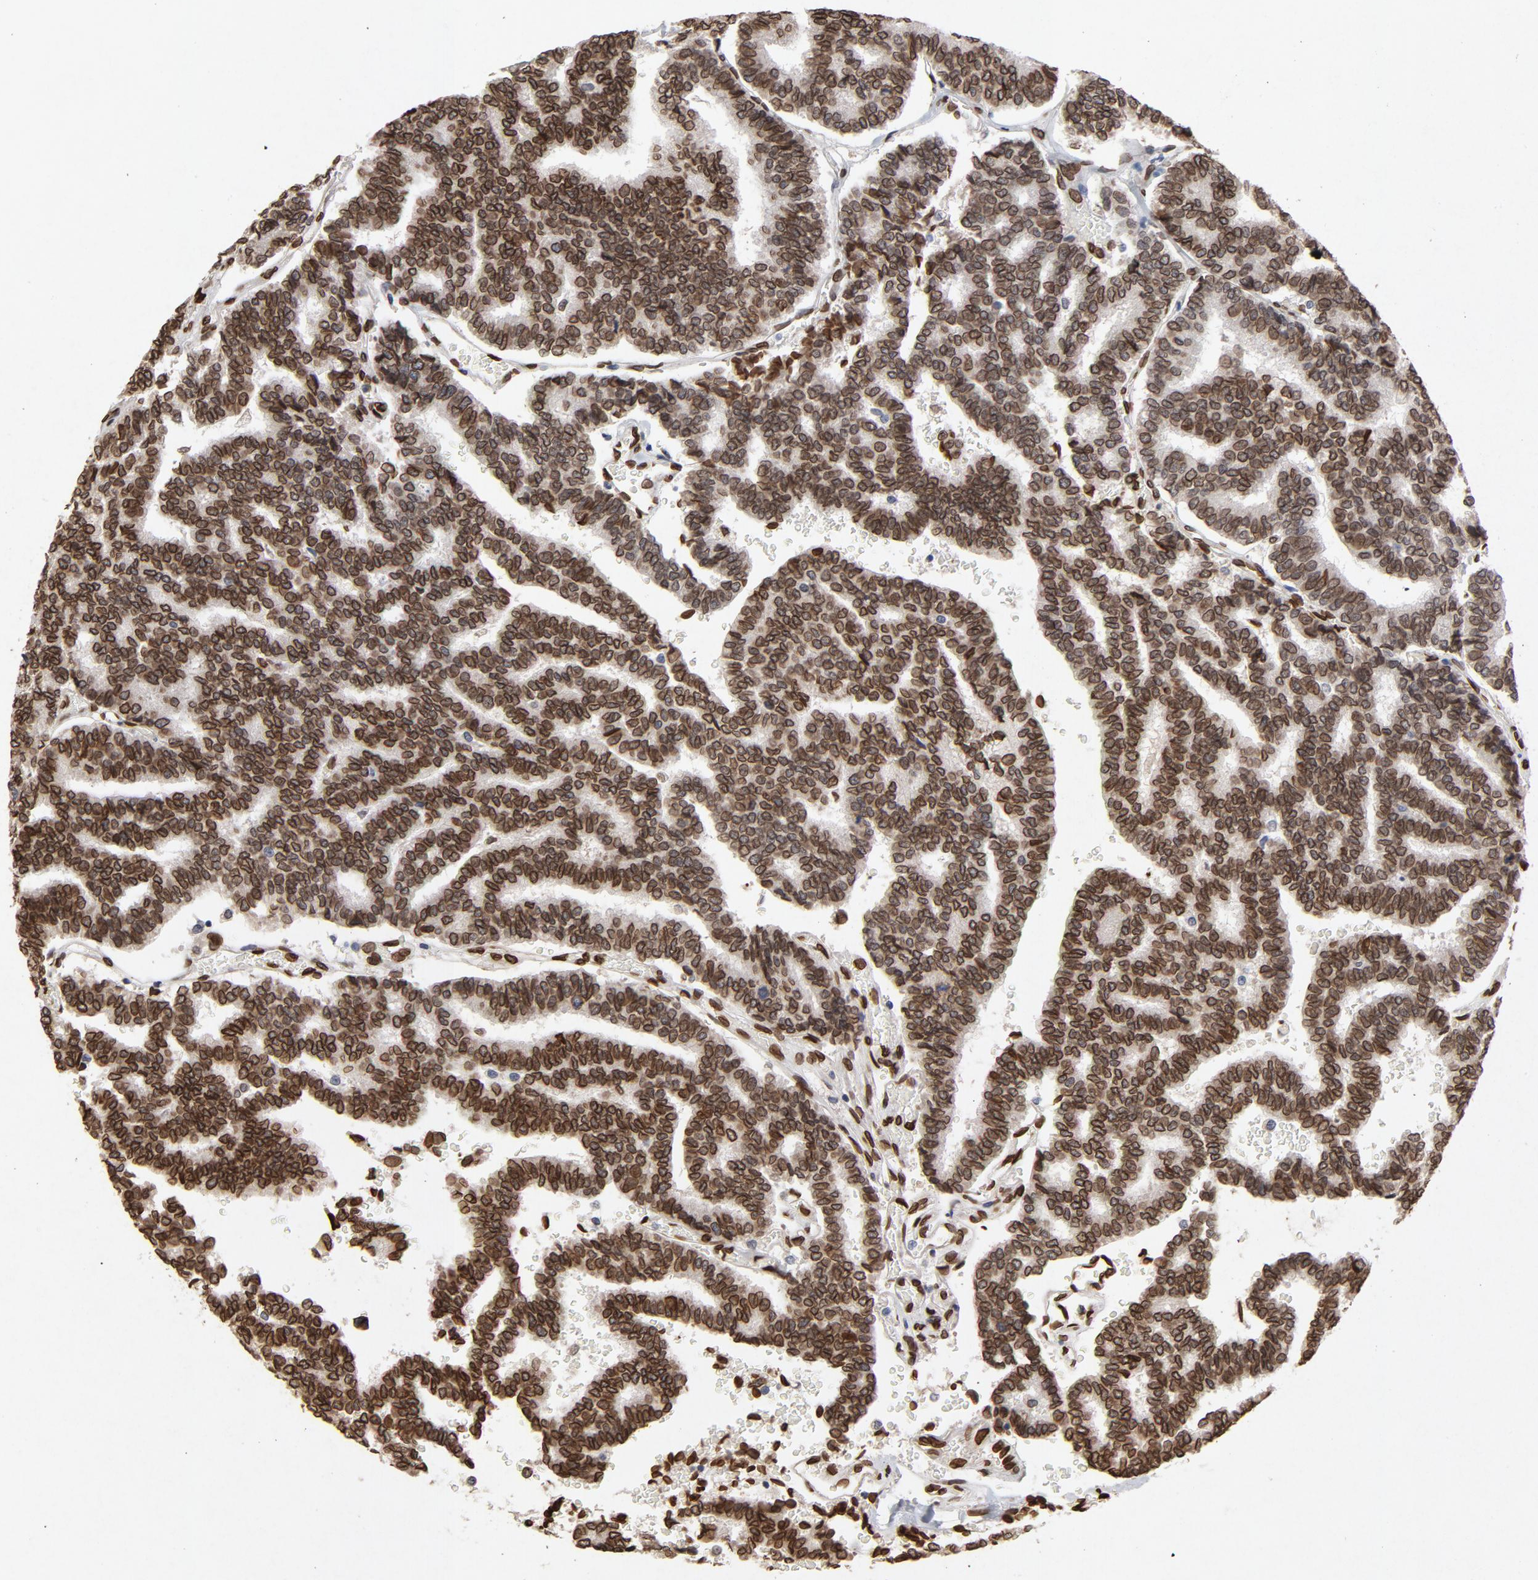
{"staining": {"intensity": "strong", "quantity": ">75%", "location": "cytoplasmic/membranous,nuclear"}, "tissue": "thyroid cancer", "cell_type": "Tumor cells", "image_type": "cancer", "snomed": [{"axis": "morphology", "description": "Papillary adenocarcinoma, NOS"}, {"axis": "topography", "description": "Thyroid gland"}], "caption": "DAB (3,3'-diaminobenzidine) immunohistochemical staining of thyroid cancer displays strong cytoplasmic/membranous and nuclear protein staining in about >75% of tumor cells. (Stains: DAB (3,3'-diaminobenzidine) in brown, nuclei in blue, Microscopy: brightfield microscopy at high magnification).", "gene": "LMNA", "patient": {"sex": "female", "age": 35}}